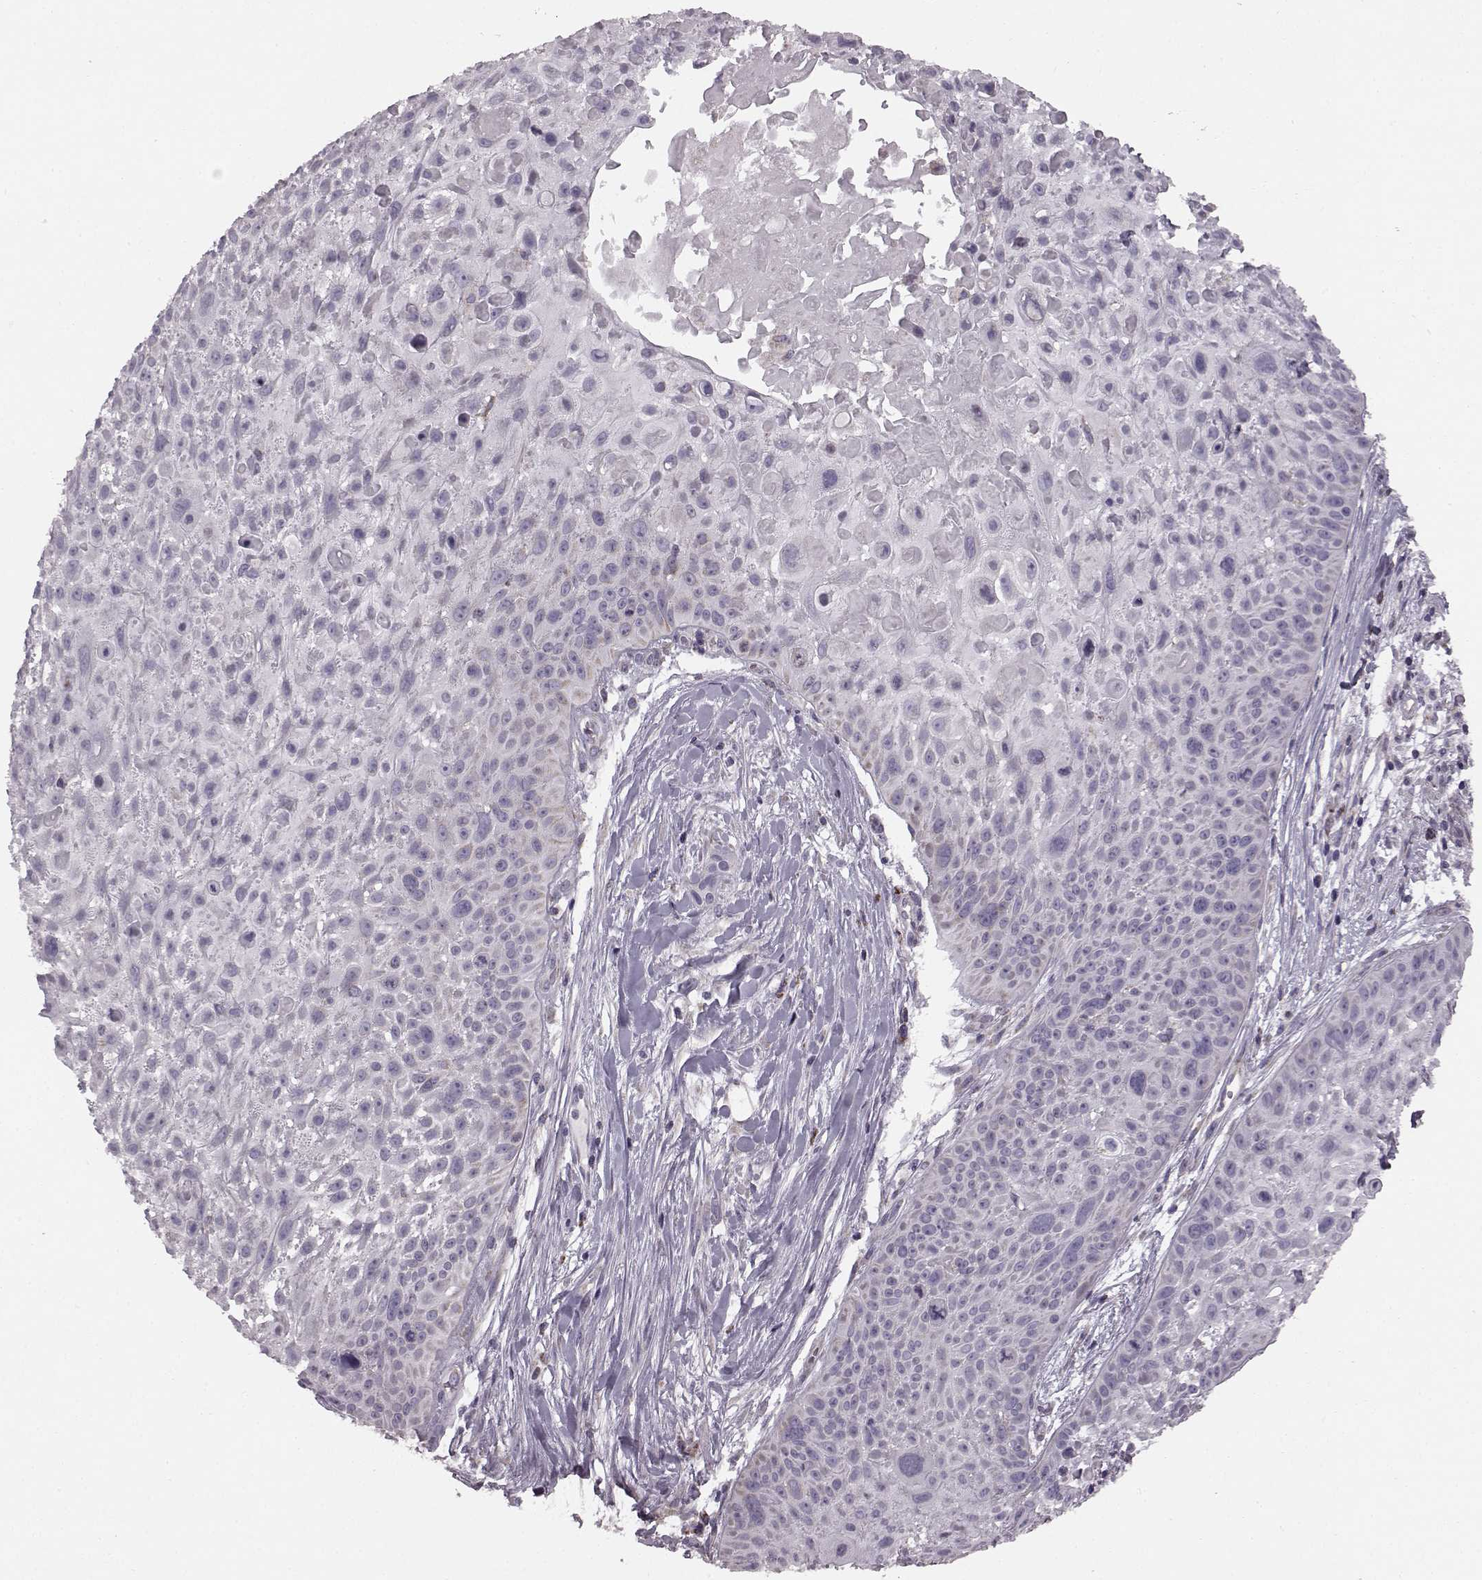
{"staining": {"intensity": "negative", "quantity": "none", "location": "none"}, "tissue": "skin cancer", "cell_type": "Tumor cells", "image_type": "cancer", "snomed": [{"axis": "morphology", "description": "Squamous cell carcinoma, NOS"}, {"axis": "topography", "description": "Skin"}, {"axis": "topography", "description": "Anal"}], "caption": "Immunohistochemistry (IHC) image of skin cancer stained for a protein (brown), which demonstrates no expression in tumor cells.", "gene": "FAM8A1", "patient": {"sex": "female", "age": 75}}